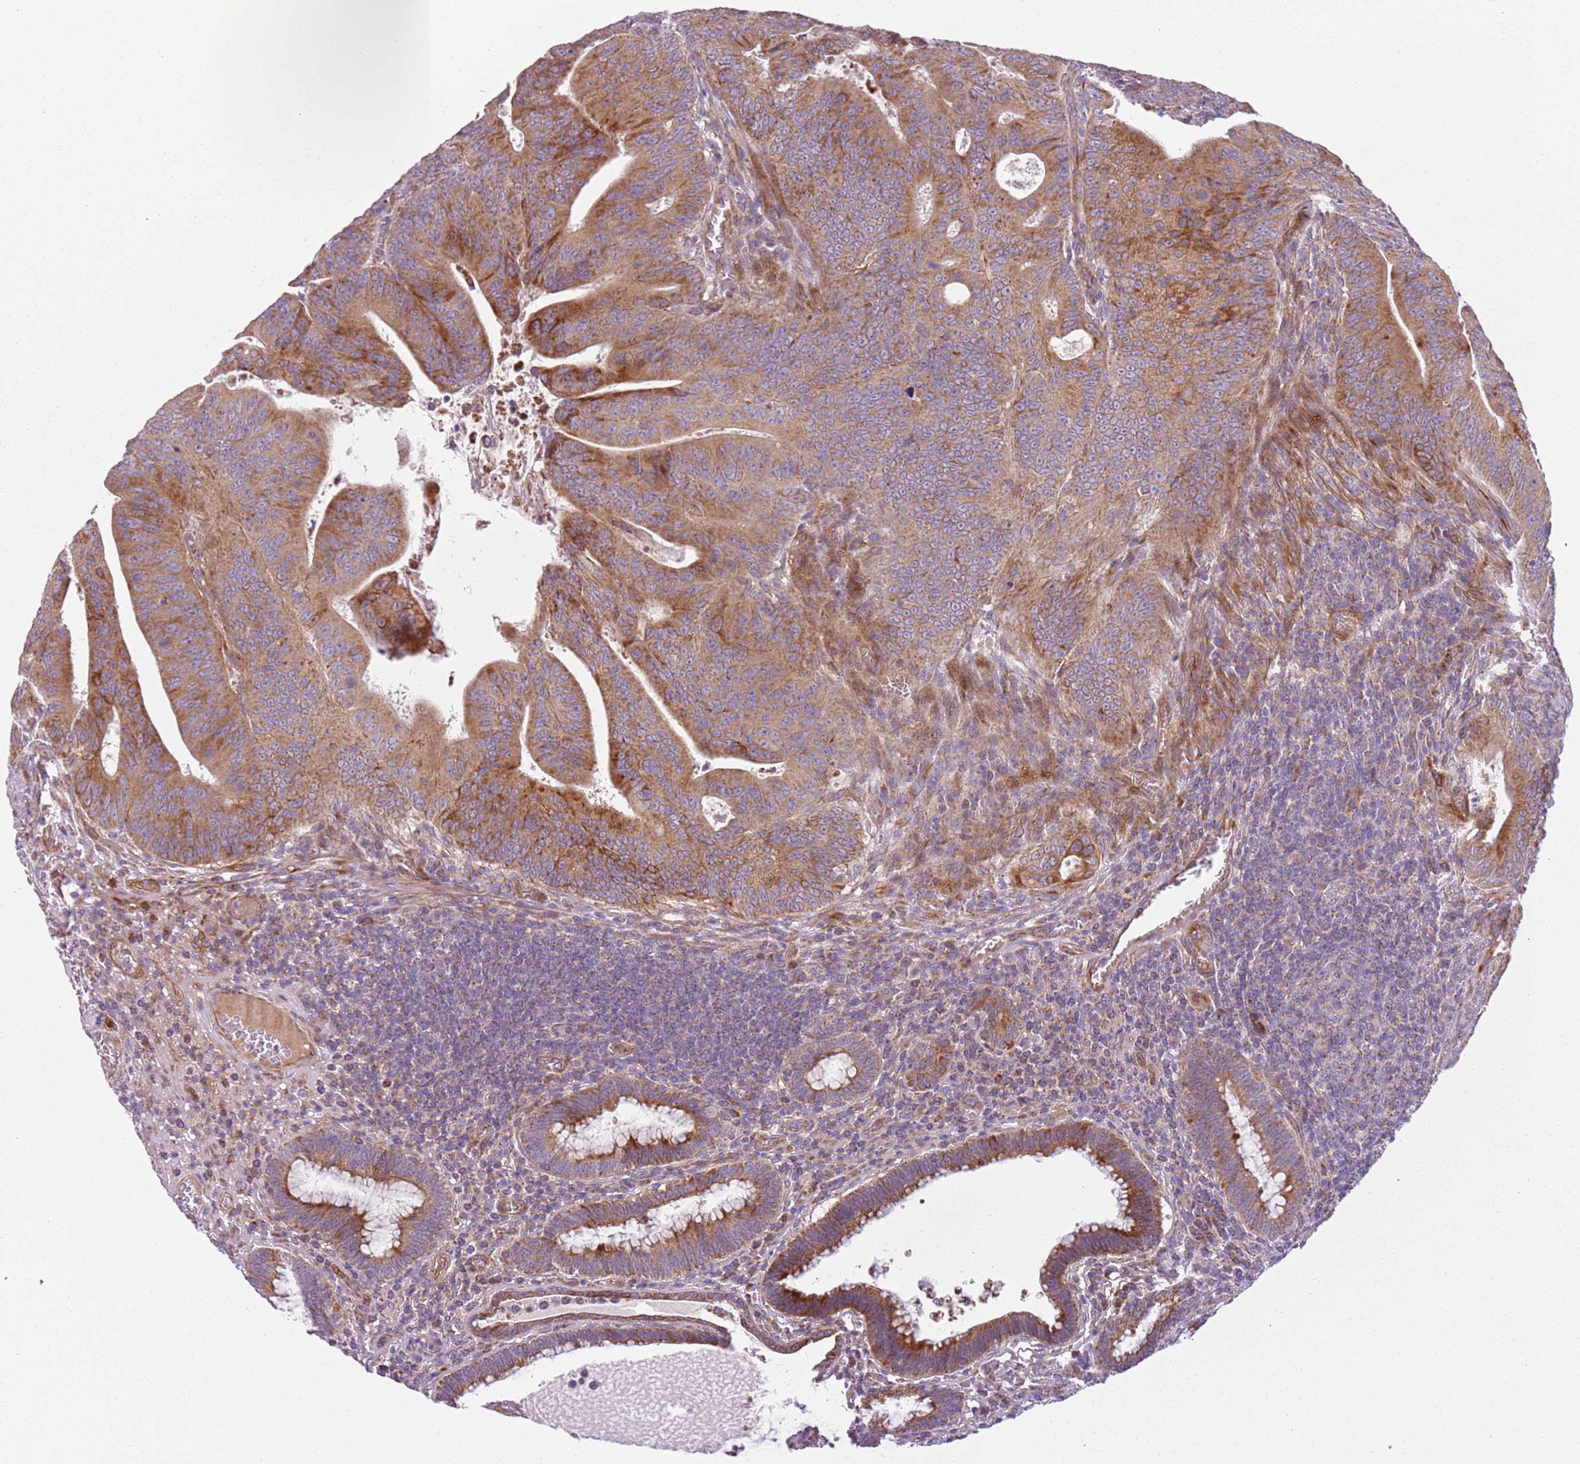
{"staining": {"intensity": "moderate", "quantity": ">75%", "location": "cytoplasmic/membranous"}, "tissue": "colorectal cancer", "cell_type": "Tumor cells", "image_type": "cancer", "snomed": [{"axis": "morphology", "description": "Adenocarcinoma, NOS"}, {"axis": "topography", "description": "Rectum"}], "caption": "Moderate cytoplasmic/membranous protein expression is identified in about >75% of tumor cells in adenocarcinoma (colorectal). Nuclei are stained in blue.", "gene": "TMEM200C", "patient": {"sex": "female", "age": 75}}